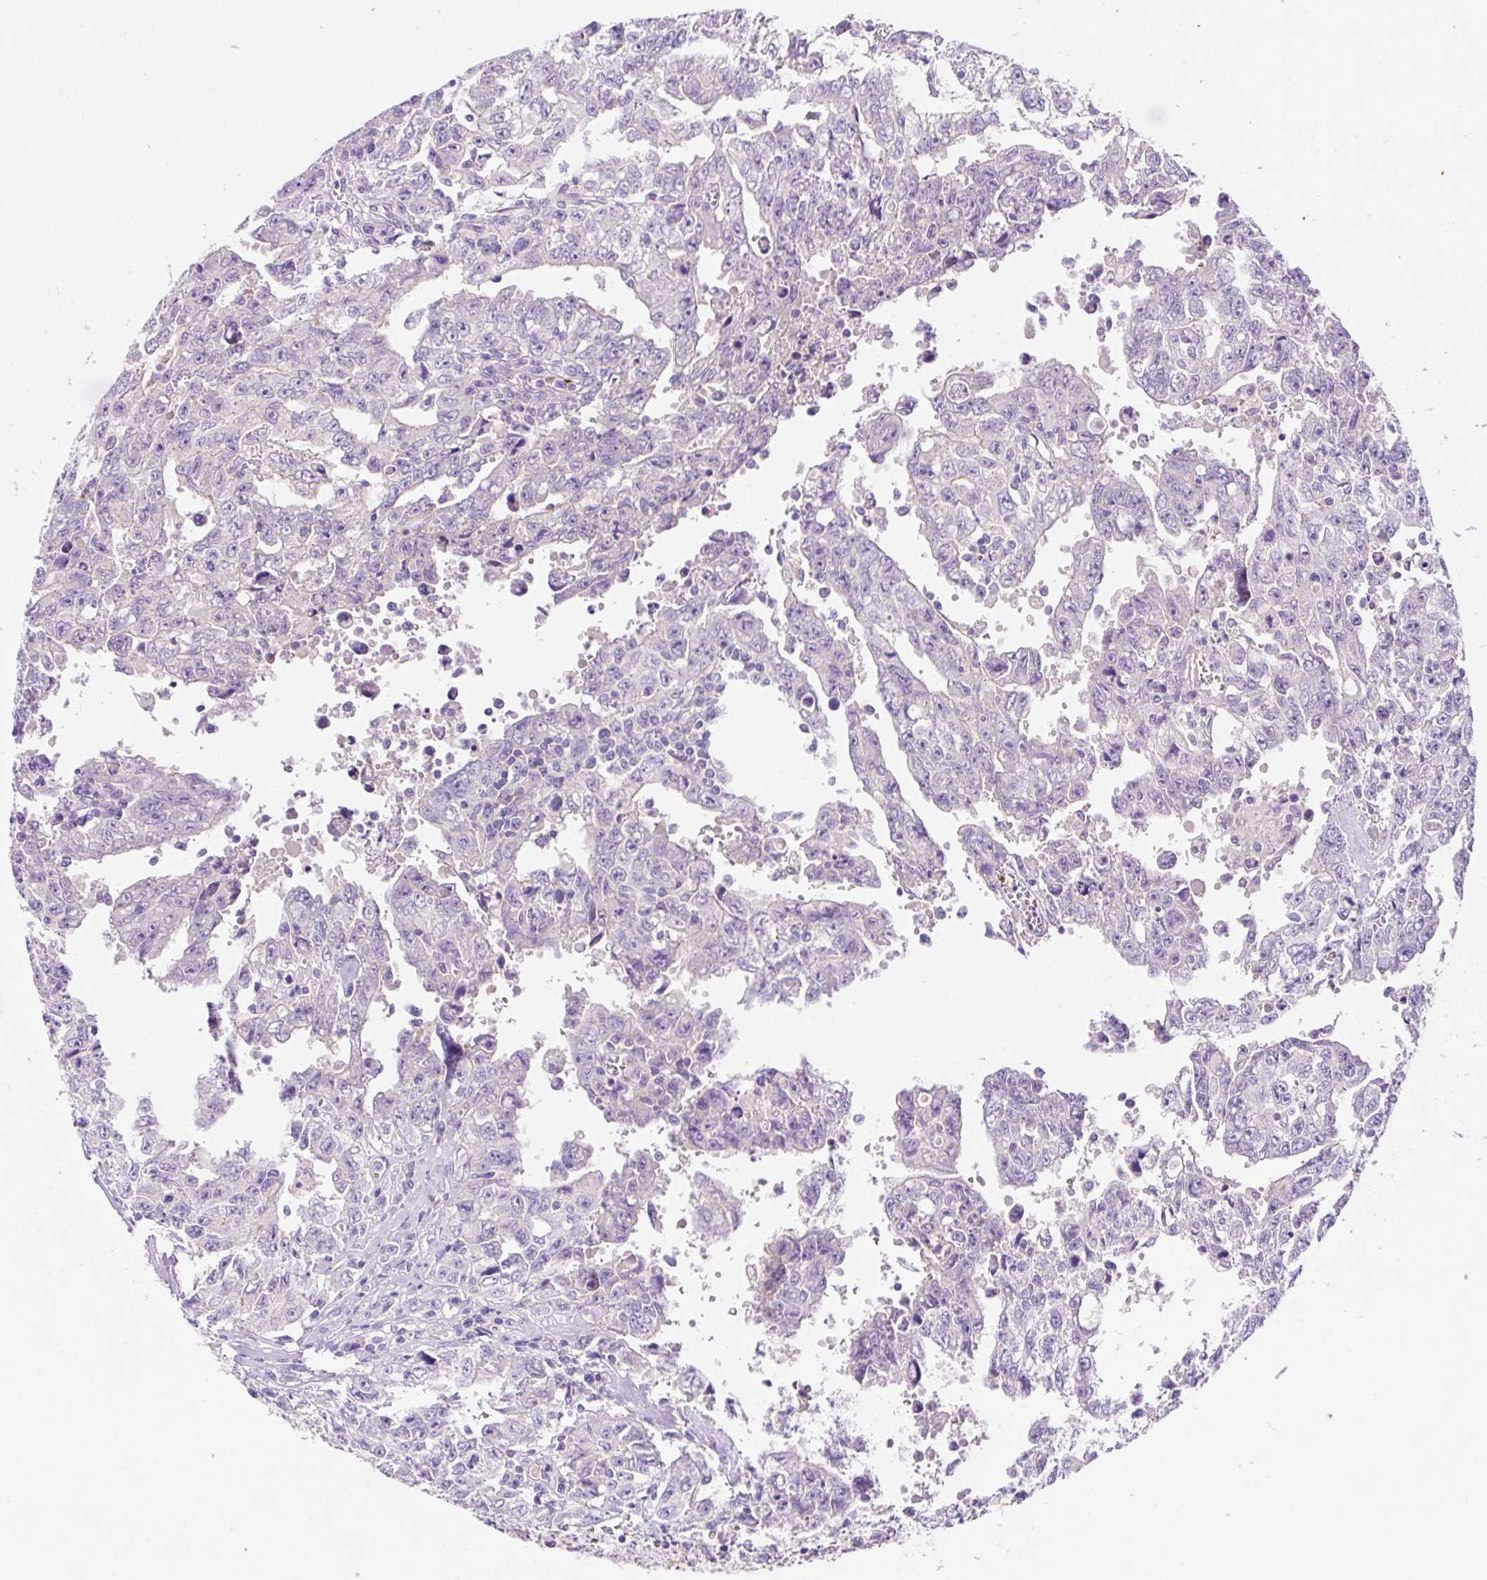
{"staining": {"intensity": "negative", "quantity": "none", "location": "none"}, "tissue": "testis cancer", "cell_type": "Tumor cells", "image_type": "cancer", "snomed": [{"axis": "morphology", "description": "Carcinoma, Embryonal, NOS"}, {"axis": "topography", "description": "Testis"}], "caption": "Testis cancer (embryonal carcinoma) was stained to show a protein in brown. There is no significant staining in tumor cells. Nuclei are stained in blue.", "gene": "LHFPL5", "patient": {"sex": "male", "age": 24}}